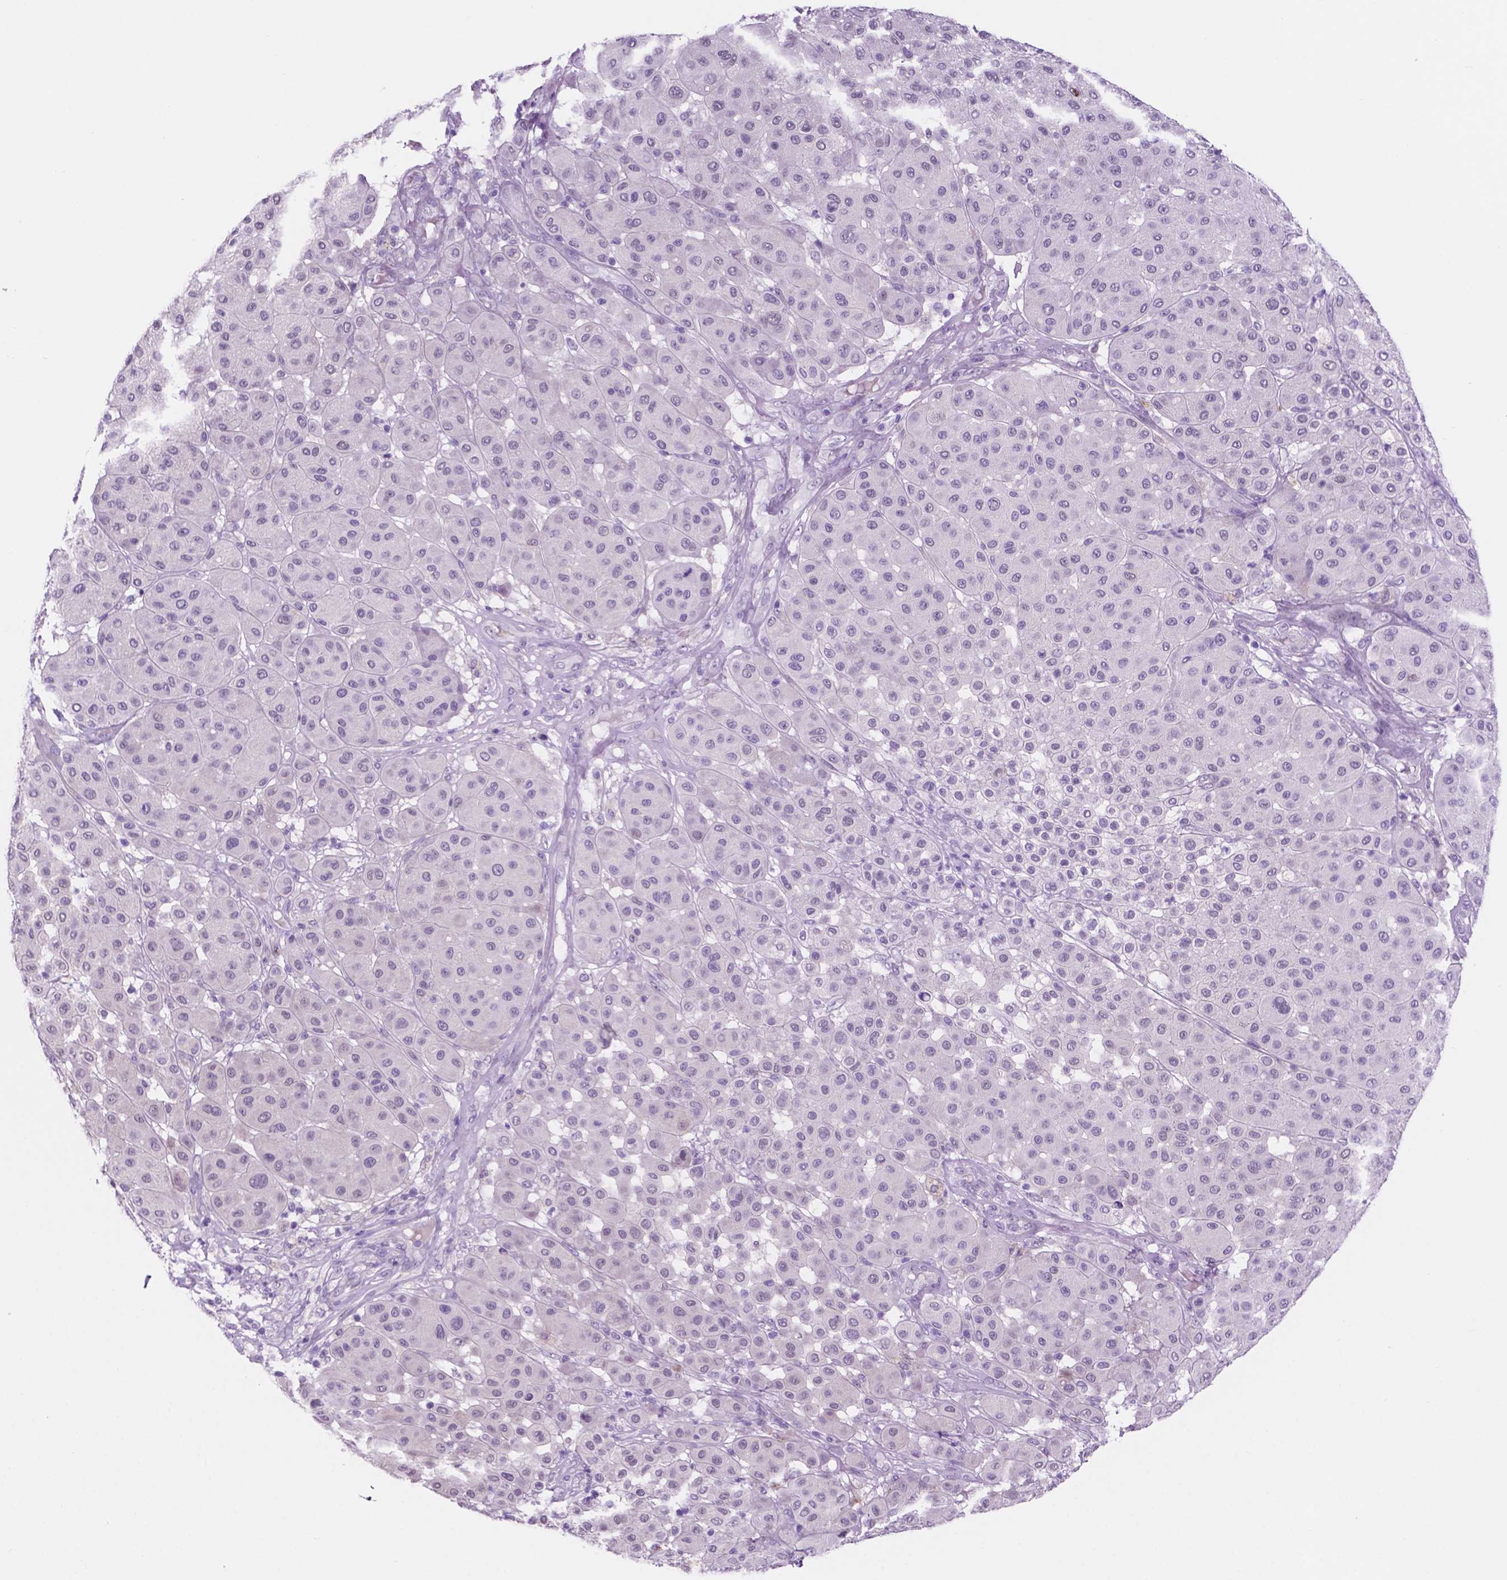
{"staining": {"intensity": "negative", "quantity": "none", "location": "none"}, "tissue": "melanoma", "cell_type": "Tumor cells", "image_type": "cancer", "snomed": [{"axis": "morphology", "description": "Malignant melanoma, Metastatic site"}, {"axis": "topography", "description": "Smooth muscle"}], "caption": "Malignant melanoma (metastatic site) stained for a protein using immunohistochemistry reveals no staining tumor cells.", "gene": "ACY3", "patient": {"sex": "male", "age": 41}}